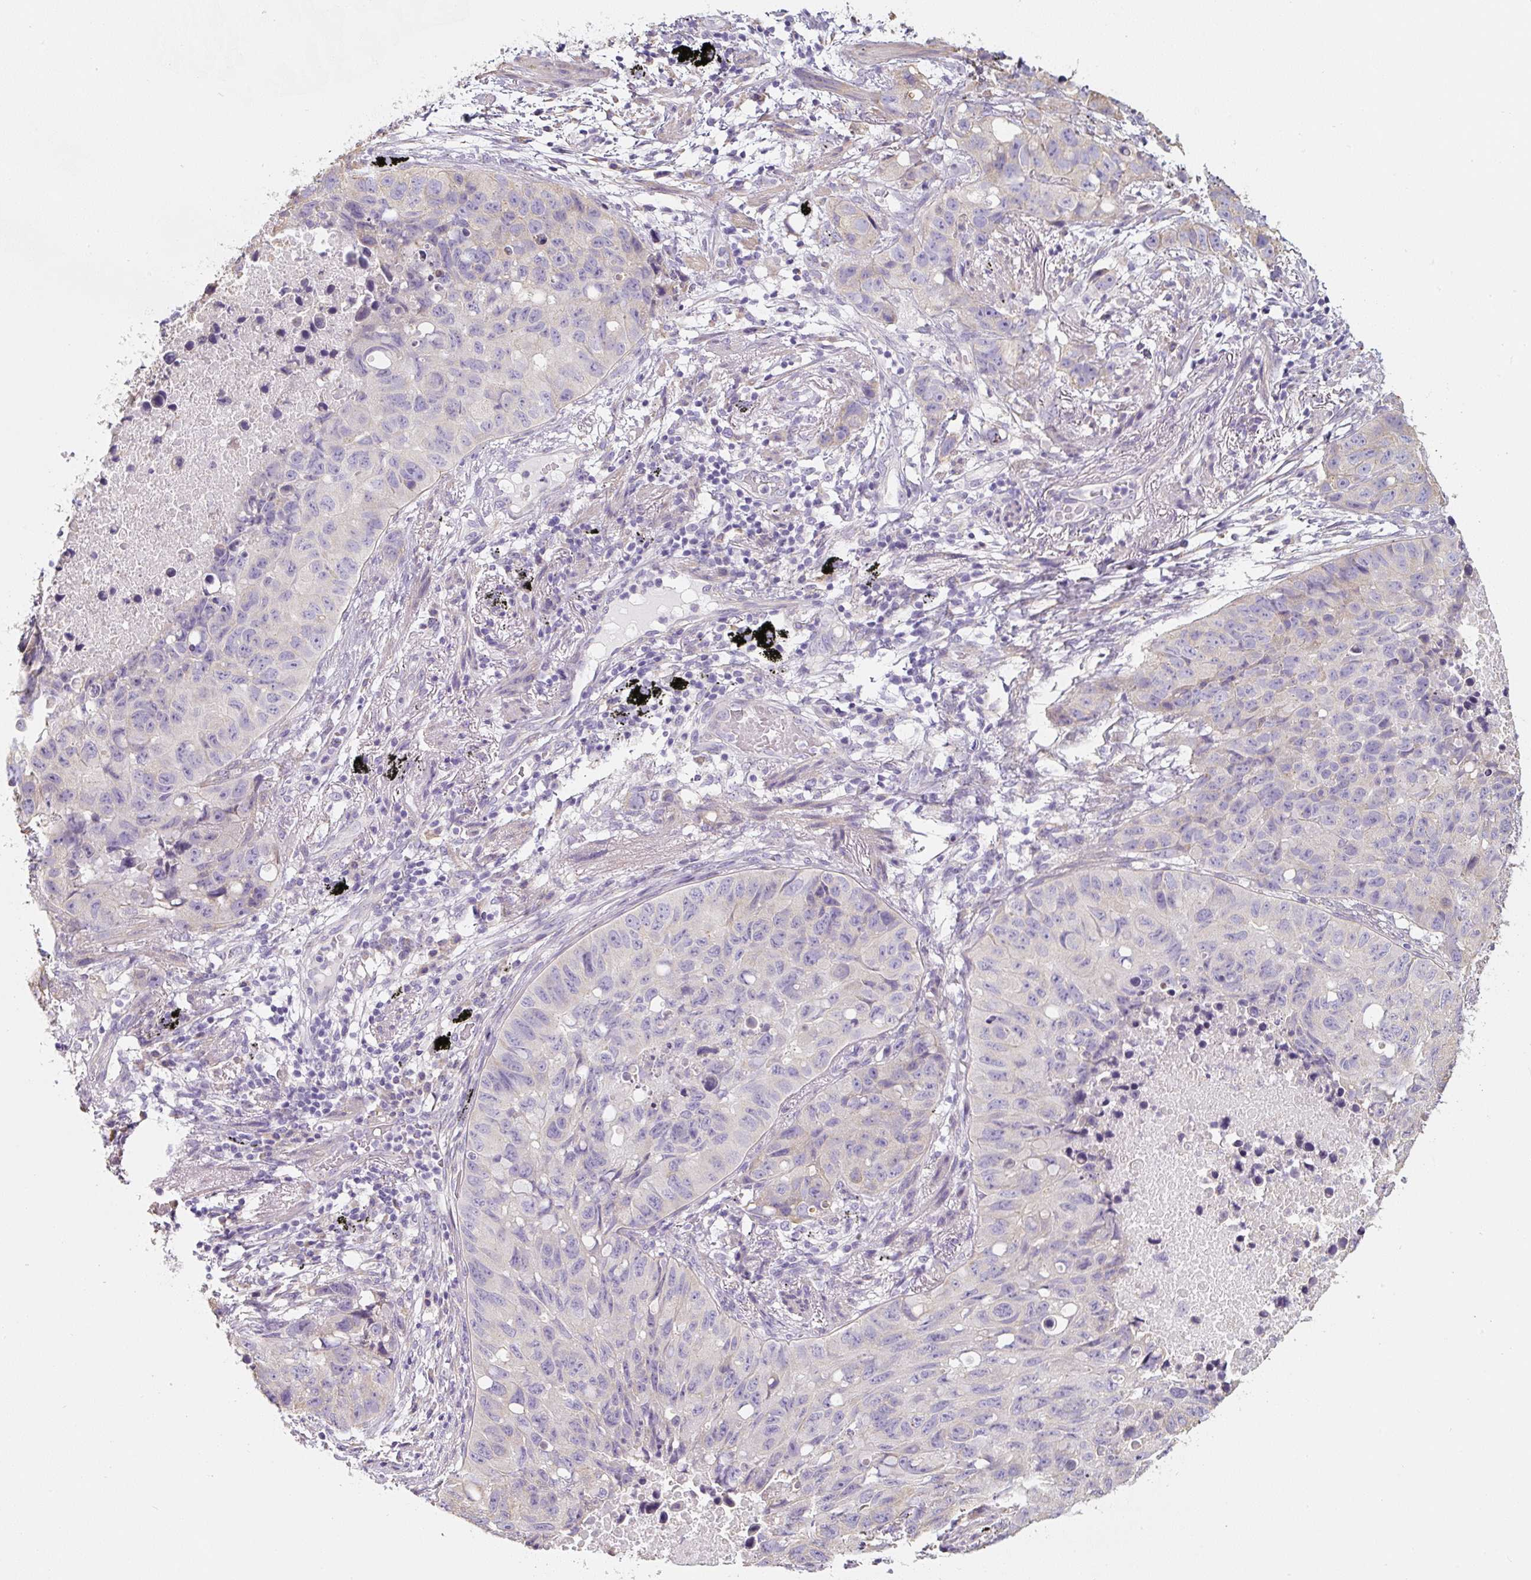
{"staining": {"intensity": "negative", "quantity": "none", "location": "none"}, "tissue": "lung cancer", "cell_type": "Tumor cells", "image_type": "cancer", "snomed": [{"axis": "morphology", "description": "Squamous cell carcinoma, NOS"}, {"axis": "topography", "description": "Lung"}], "caption": "Immunohistochemistry (IHC) micrograph of neoplastic tissue: human lung squamous cell carcinoma stained with DAB (3,3'-diaminobenzidine) demonstrates no significant protein staining in tumor cells.", "gene": "PWWP3B", "patient": {"sex": "male", "age": 60}}